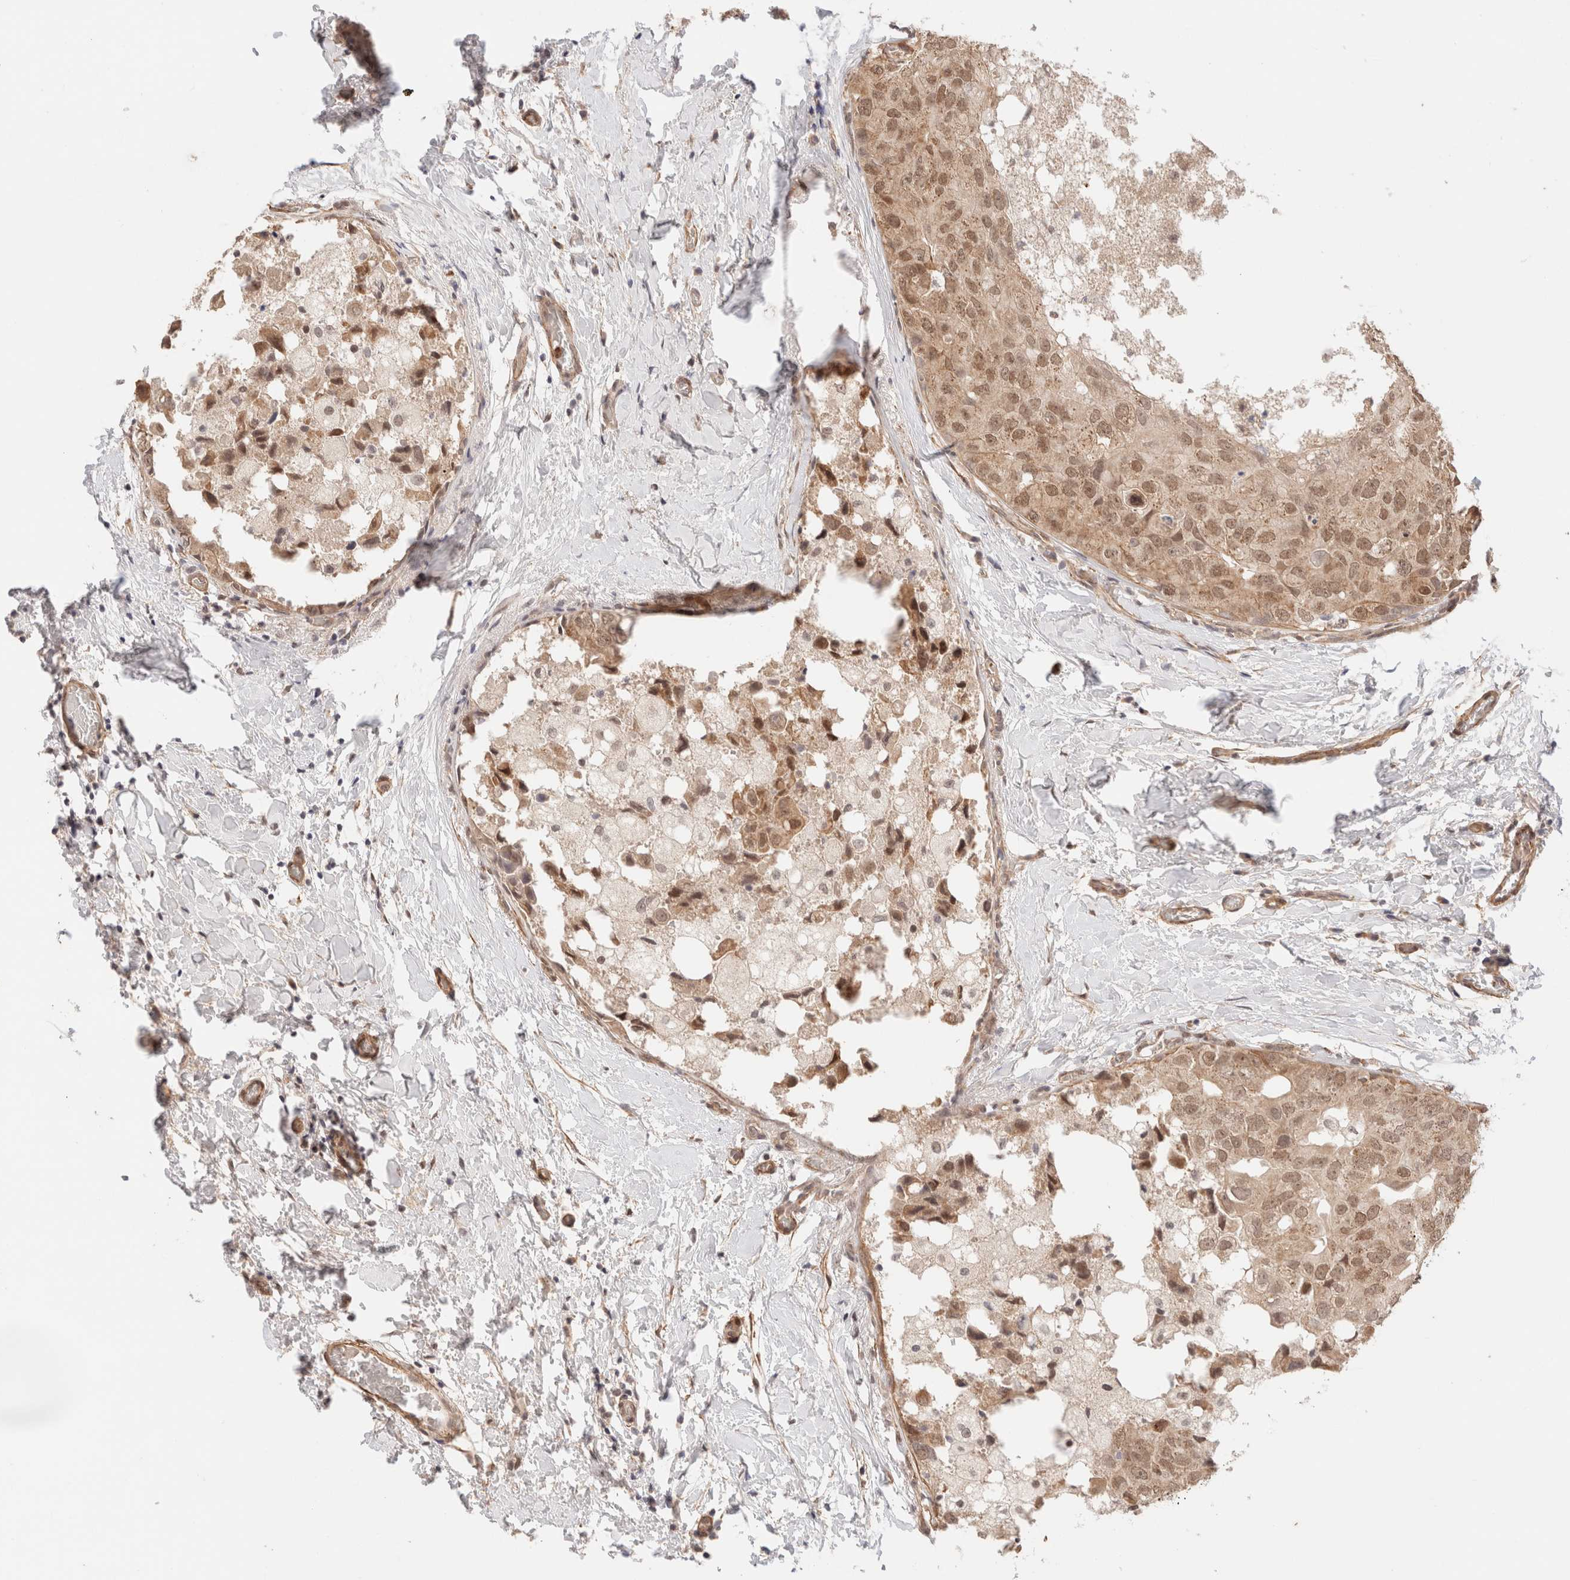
{"staining": {"intensity": "moderate", "quantity": ">75%", "location": "nuclear"}, "tissue": "breast cancer", "cell_type": "Tumor cells", "image_type": "cancer", "snomed": [{"axis": "morphology", "description": "Duct carcinoma"}, {"axis": "topography", "description": "Breast"}], "caption": "Breast cancer (invasive ductal carcinoma) stained for a protein reveals moderate nuclear positivity in tumor cells.", "gene": "BRPF3", "patient": {"sex": "female", "age": 62}}